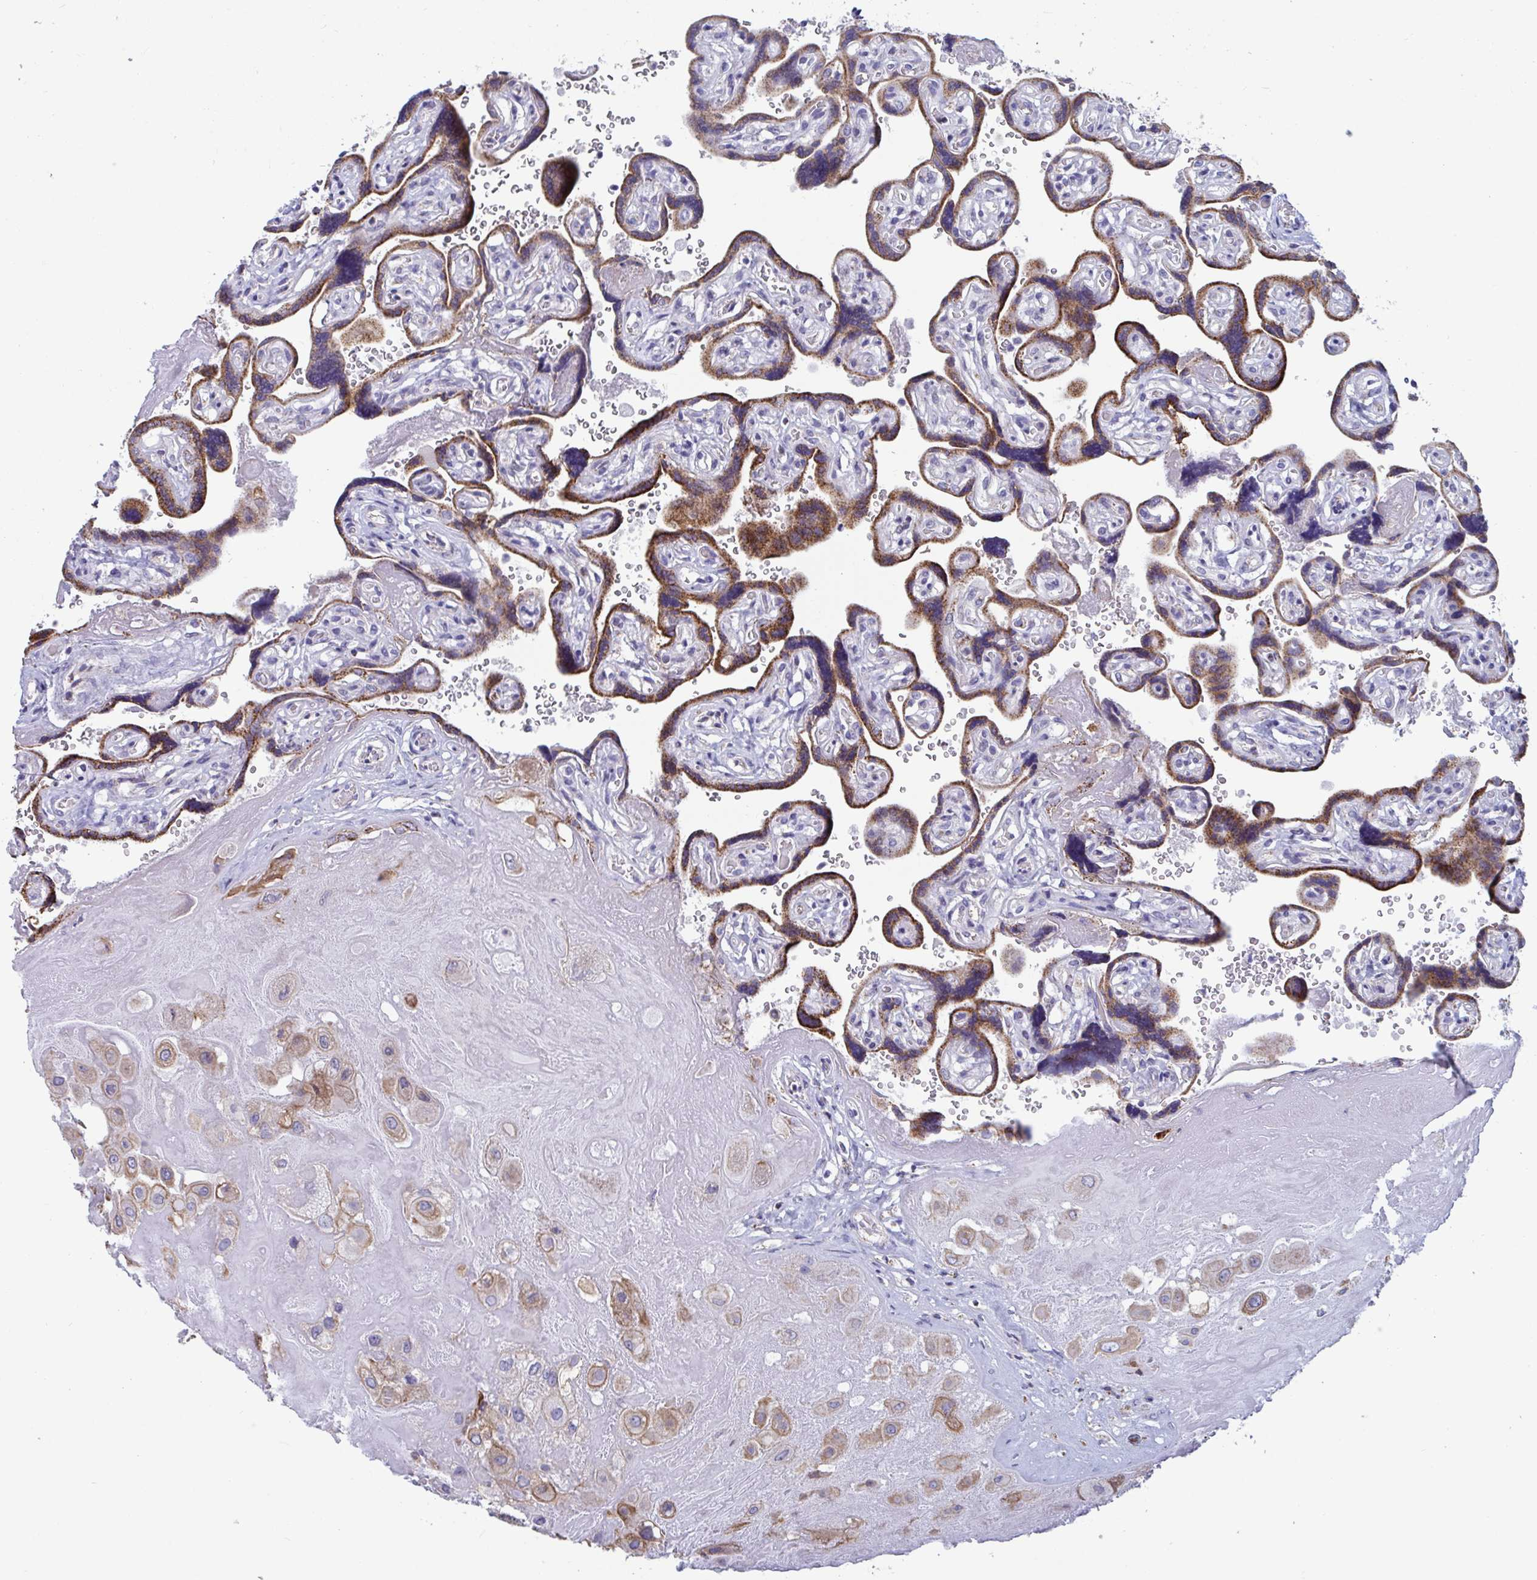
{"staining": {"intensity": "moderate", "quantity": ">75%", "location": "cytoplasmic/membranous"}, "tissue": "placenta", "cell_type": "Decidual cells", "image_type": "normal", "snomed": [{"axis": "morphology", "description": "Normal tissue, NOS"}, {"axis": "topography", "description": "Placenta"}], "caption": "High-power microscopy captured an IHC micrograph of unremarkable placenta, revealing moderate cytoplasmic/membranous expression in about >75% of decidual cells.", "gene": "BCAT2", "patient": {"sex": "female", "age": 32}}